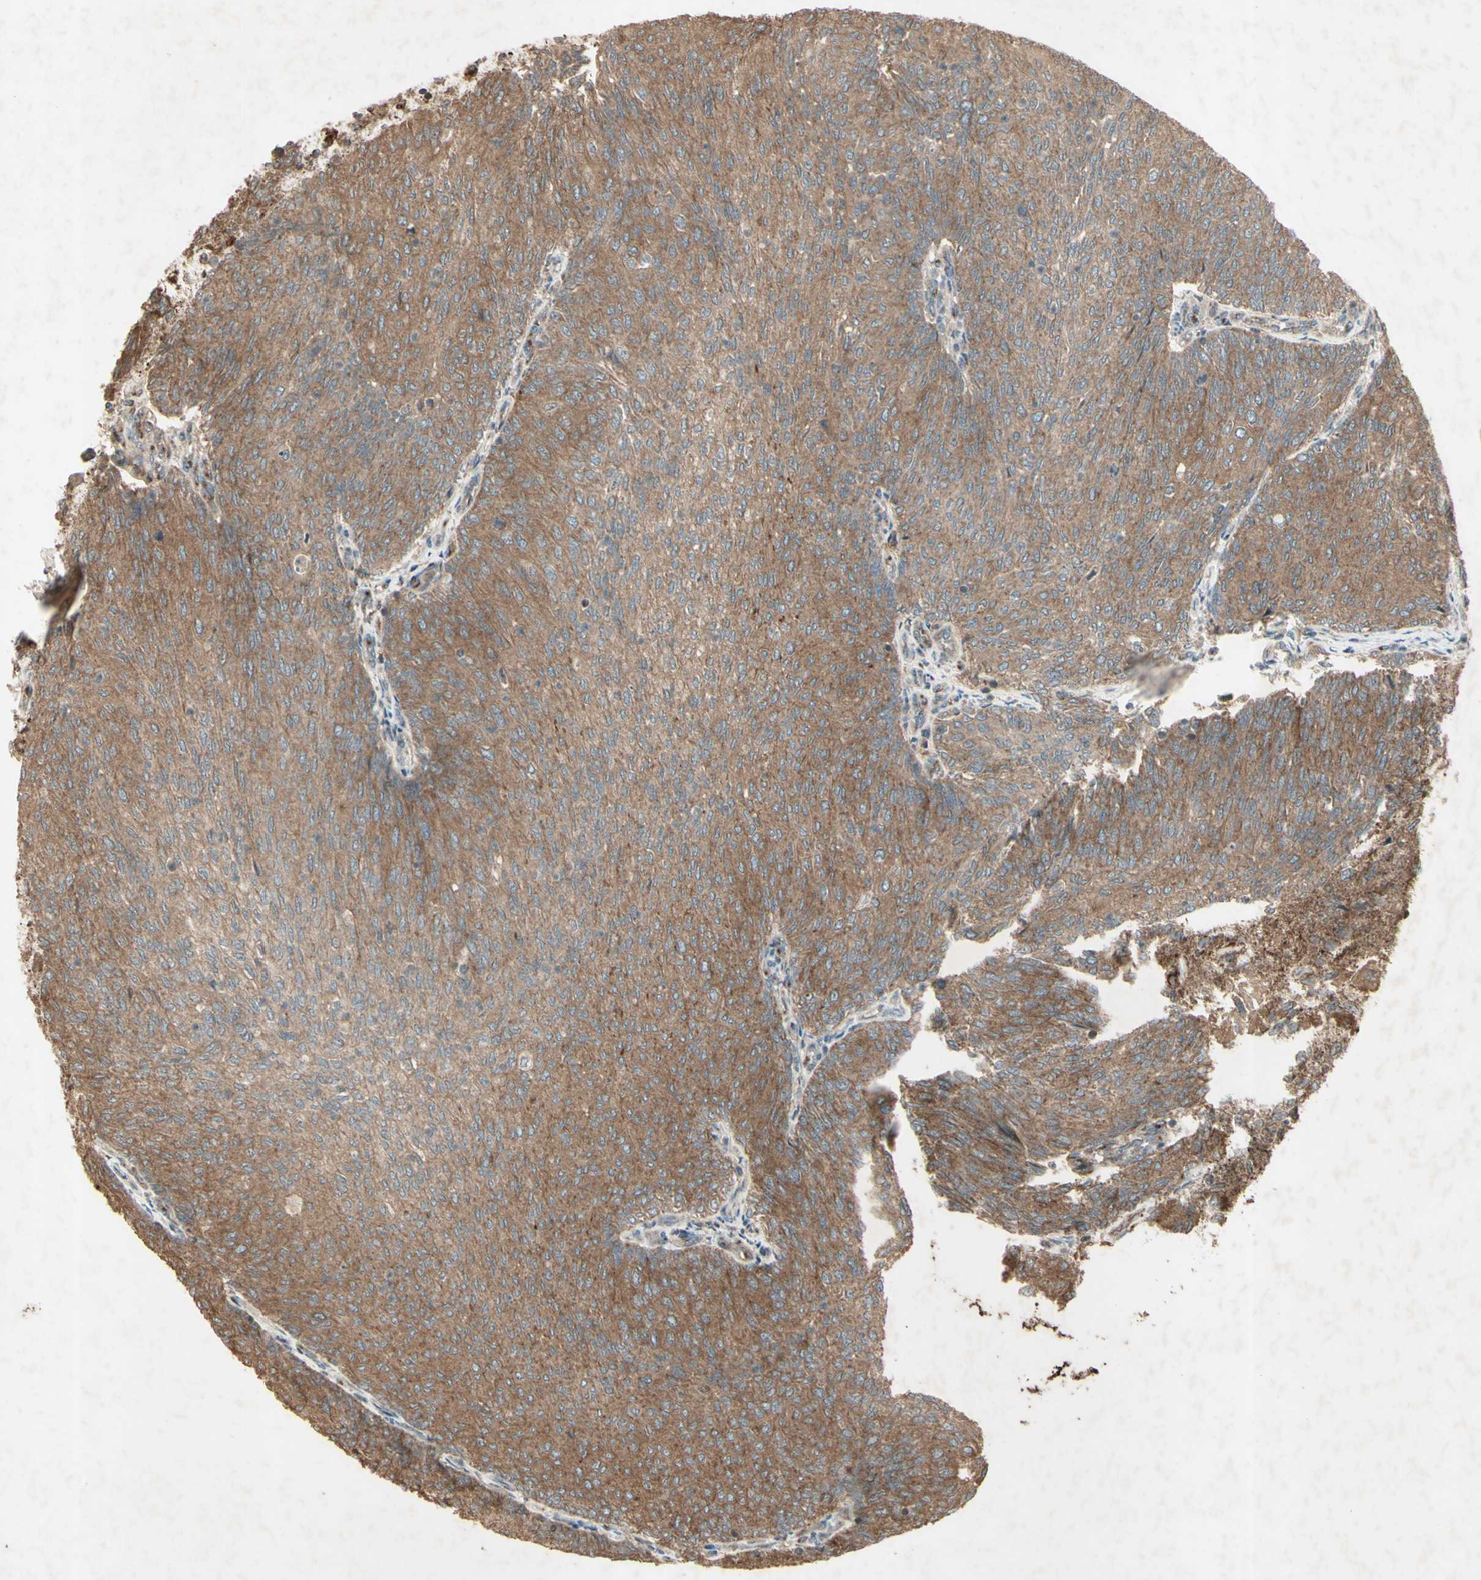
{"staining": {"intensity": "moderate", "quantity": ">75%", "location": "cytoplasmic/membranous"}, "tissue": "urothelial cancer", "cell_type": "Tumor cells", "image_type": "cancer", "snomed": [{"axis": "morphology", "description": "Urothelial carcinoma, Low grade"}, {"axis": "topography", "description": "Urinary bladder"}], "caption": "Moderate cytoplasmic/membranous staining is identified in about >75% of tumor cells in urothelial cancer. (Stains: DAB in brown, nuclei in blue, Microscopy: brightfield microscopy at high magnification).", "gene": "AP1G1", "patient": {"sex": "female", "age": 79}}